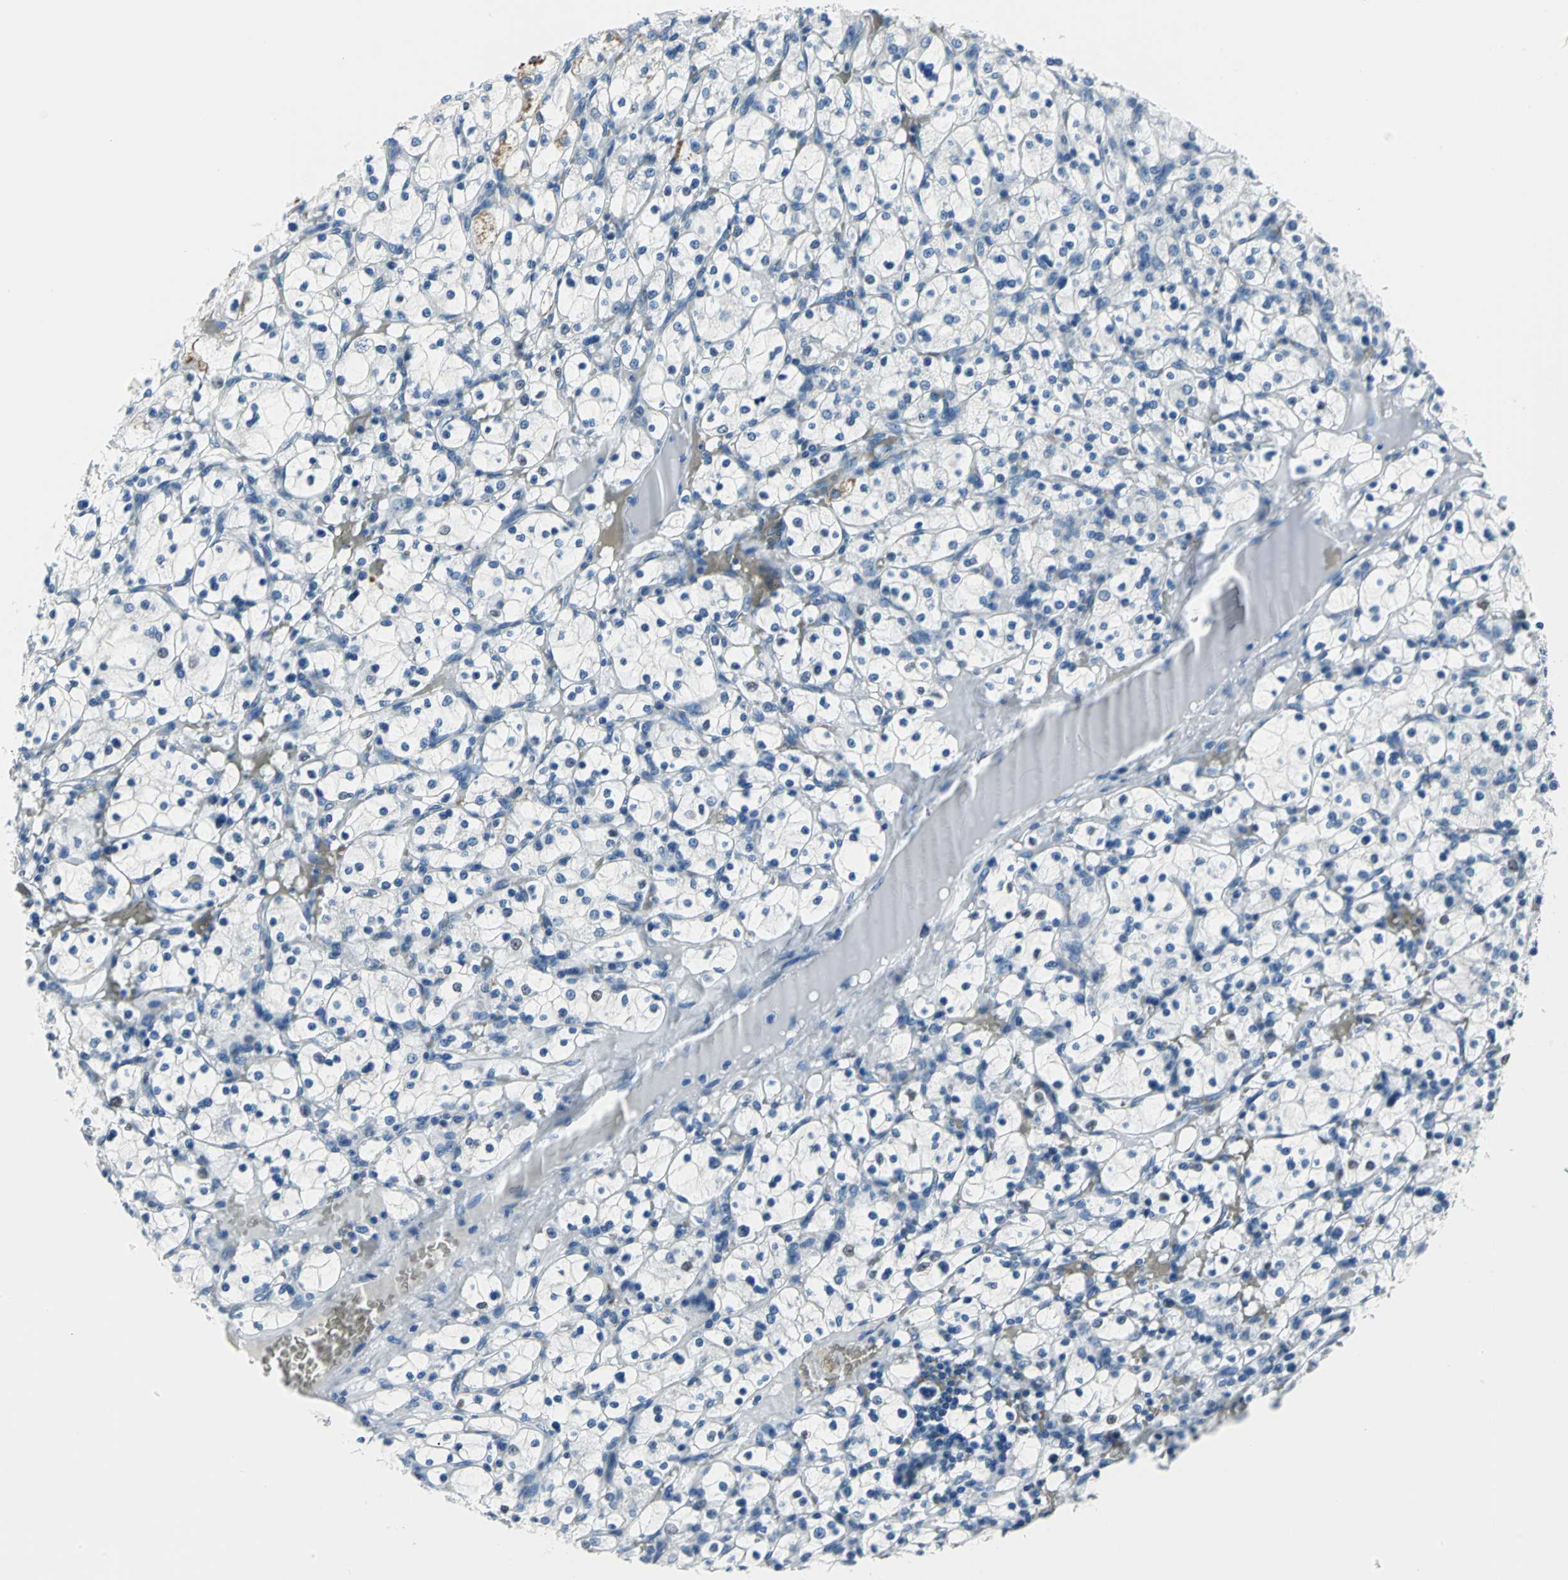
{"staining": {"intensity": "moderate", "quantity": "<25%", "location": "nuclear"}, "tissue": "renal cancer", "cell_type": "Tumor cells", "image_type": "cancer", "snomed": [{"axis": "morphology", "description": "Adenocarcinoma, NOS"}, {"axis": "topography", "description": "Kidney"}], "caption": "Protein staining of renal cancer (adenocarcinoma) tissue reveals moderate nuclear positivity in approximately <25% of tumor cells. Immunohistochemistry (ihc) stains the protein in brown and the nuclei are stained blue.", "gene": "MCM3", "patient": {"sex": "female", "age": 83}}